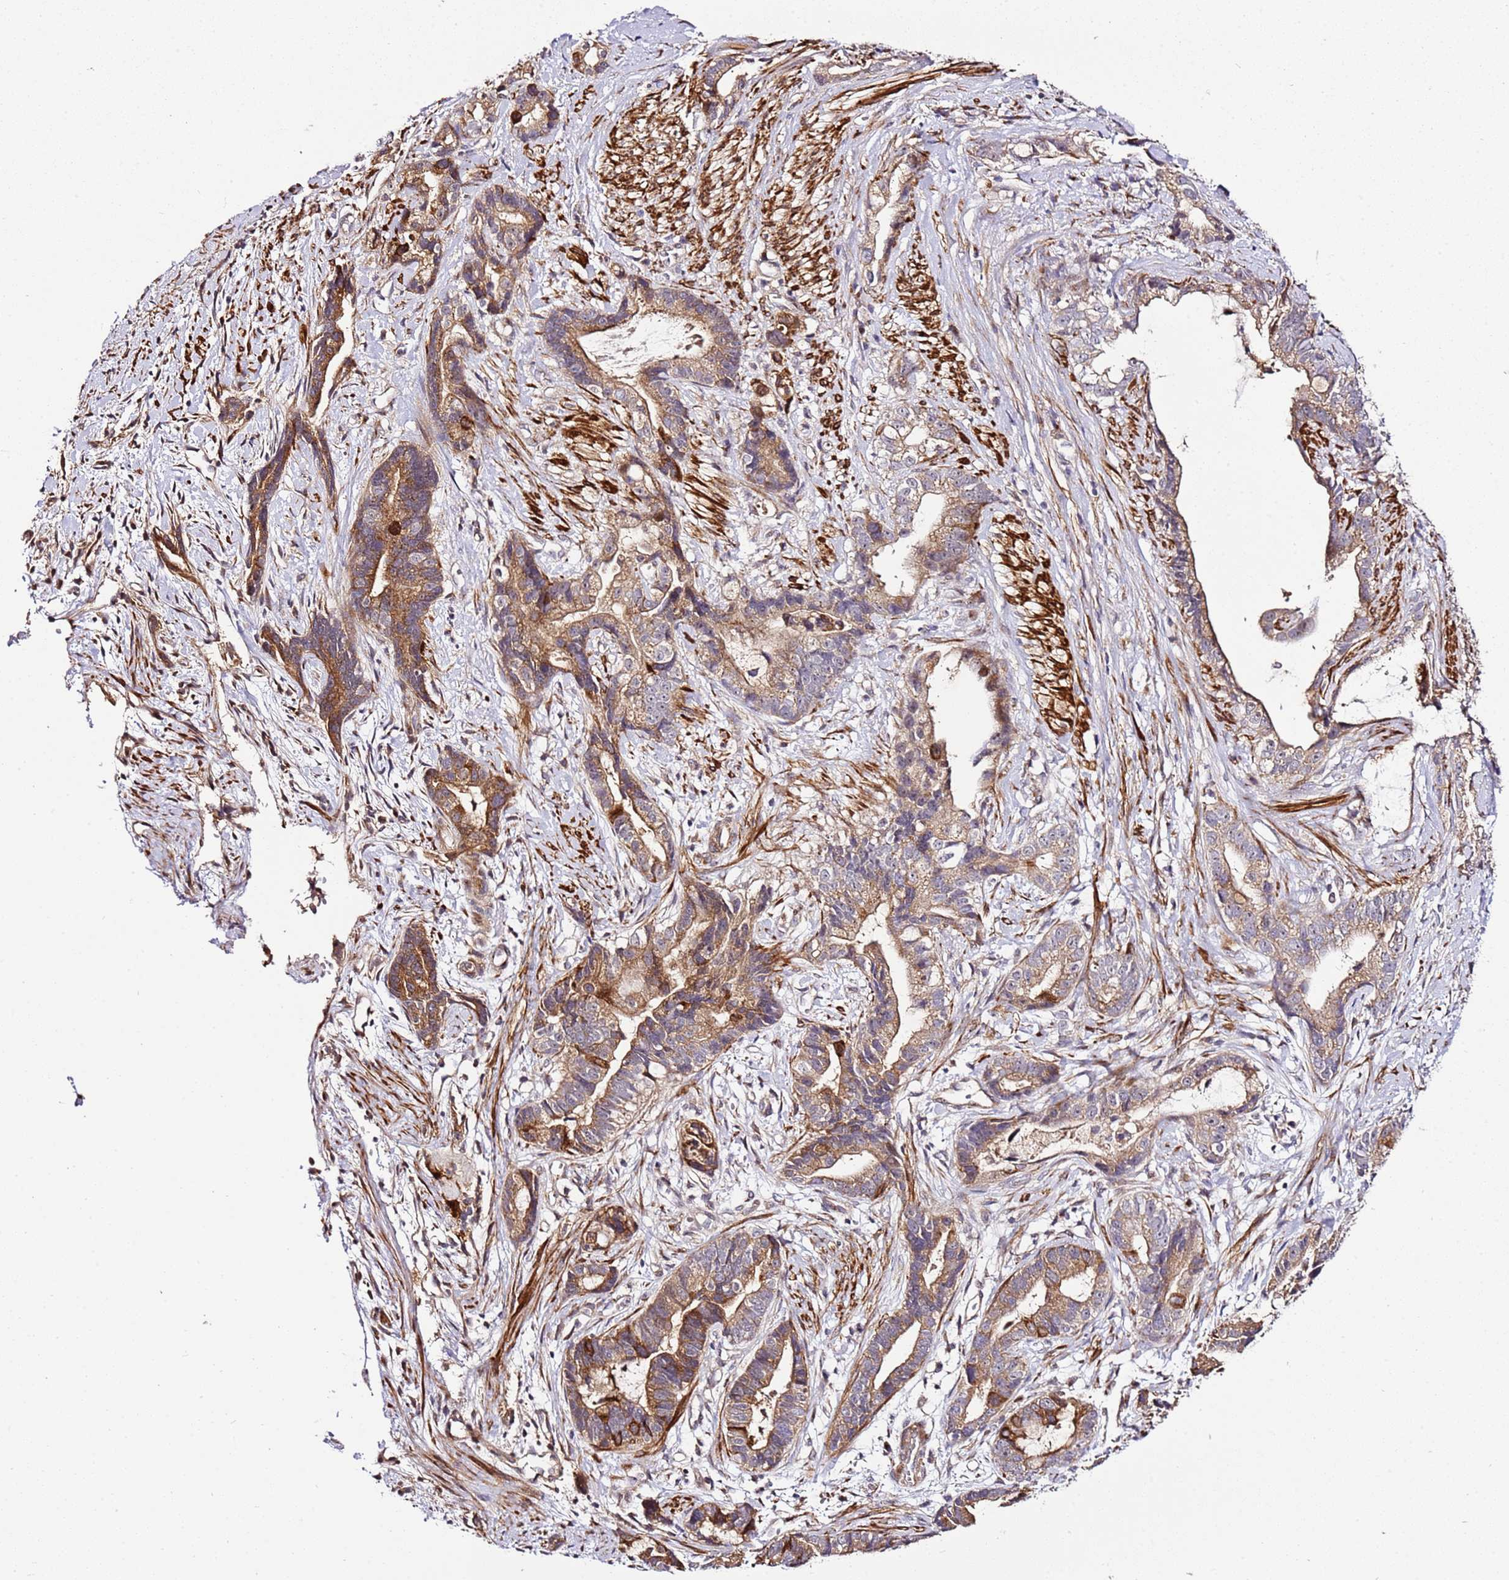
{"staining": {"intensity": "moderate", "quantity": ">75%", "location": "cytoplasmic/membranous"}, "tissue": "stomach cancer", "cell_type": "Tumor cells", "image_type": "cancer", "snomed": [{"axis": "morphology", "description": "Adenocarcinoma, NOS"}, {"axis": "topography", "description": "Stomach"}], "caption": "Approximately >75% of tumor cells in stomach adenocarcinoma display moderate cytoplasmic/membranous protein expression as visualized by brown immunohistochemical staining.", "gene": "PVRIG", "patient": {"sex": "male", "age": 55}}